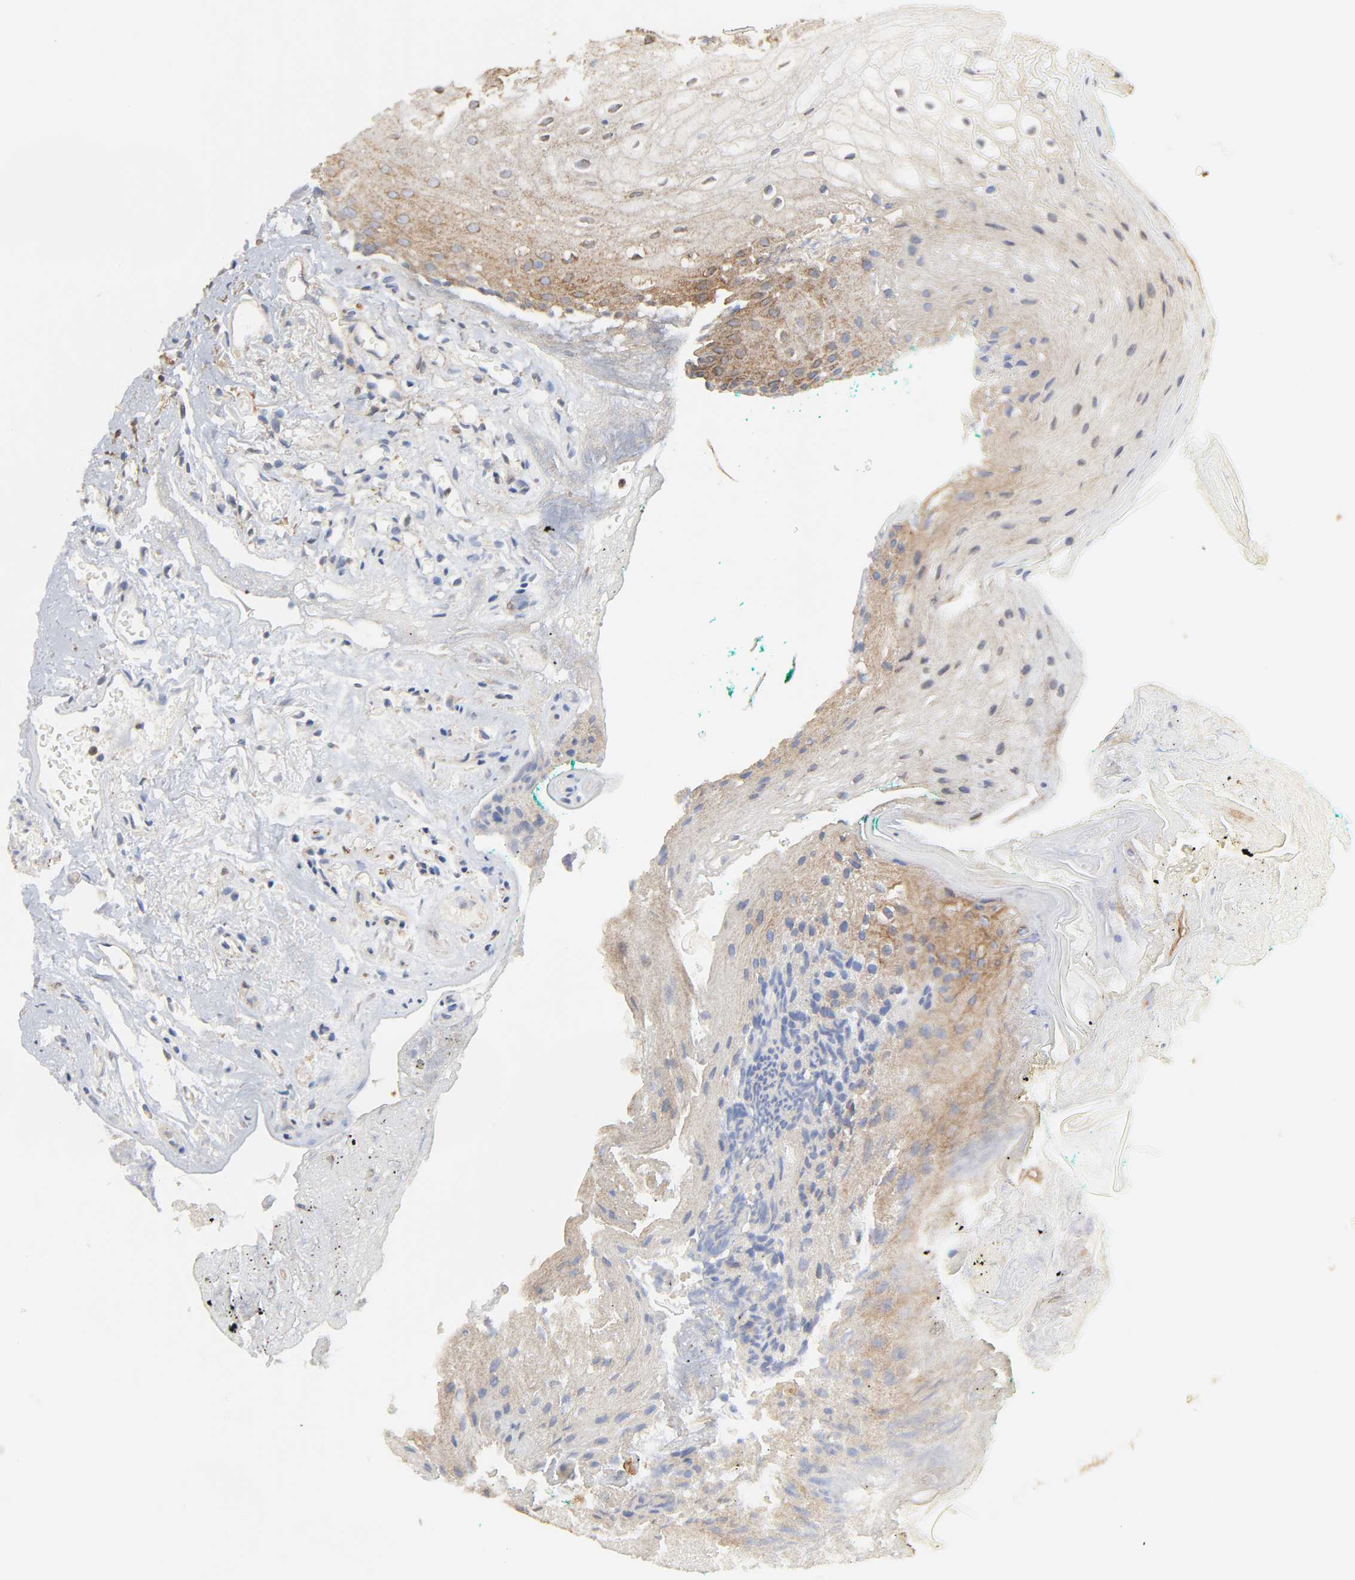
{"staining": {"intensity": "moderate", "quantity": ">75%", "location": "cytoplasmic/membranous"}, "tissue": "oral mucosa", "cell_type": "Squamous epithelial cells", "image_type": "normal", "snomed": [{"axis": "morphology", "description": "Normal tissue, NOS"}, {"axis": "morphology", "description": "Squamous cell carcinoma, NOS"}, {"axis": "topography", "description": "Skeletal muscle"}, {"axis": "topography", "description": "Oral tissue"}, {"axis": "topography", "description": "Head-Neck"}], "caption": "A brown stain labels moderate cytoplasmic/membranous positivity of a protein in squamous epithelial cells of normal human oral mucosa.", "gene": "POR", "patient": {"sex": "female", "age": 84}}